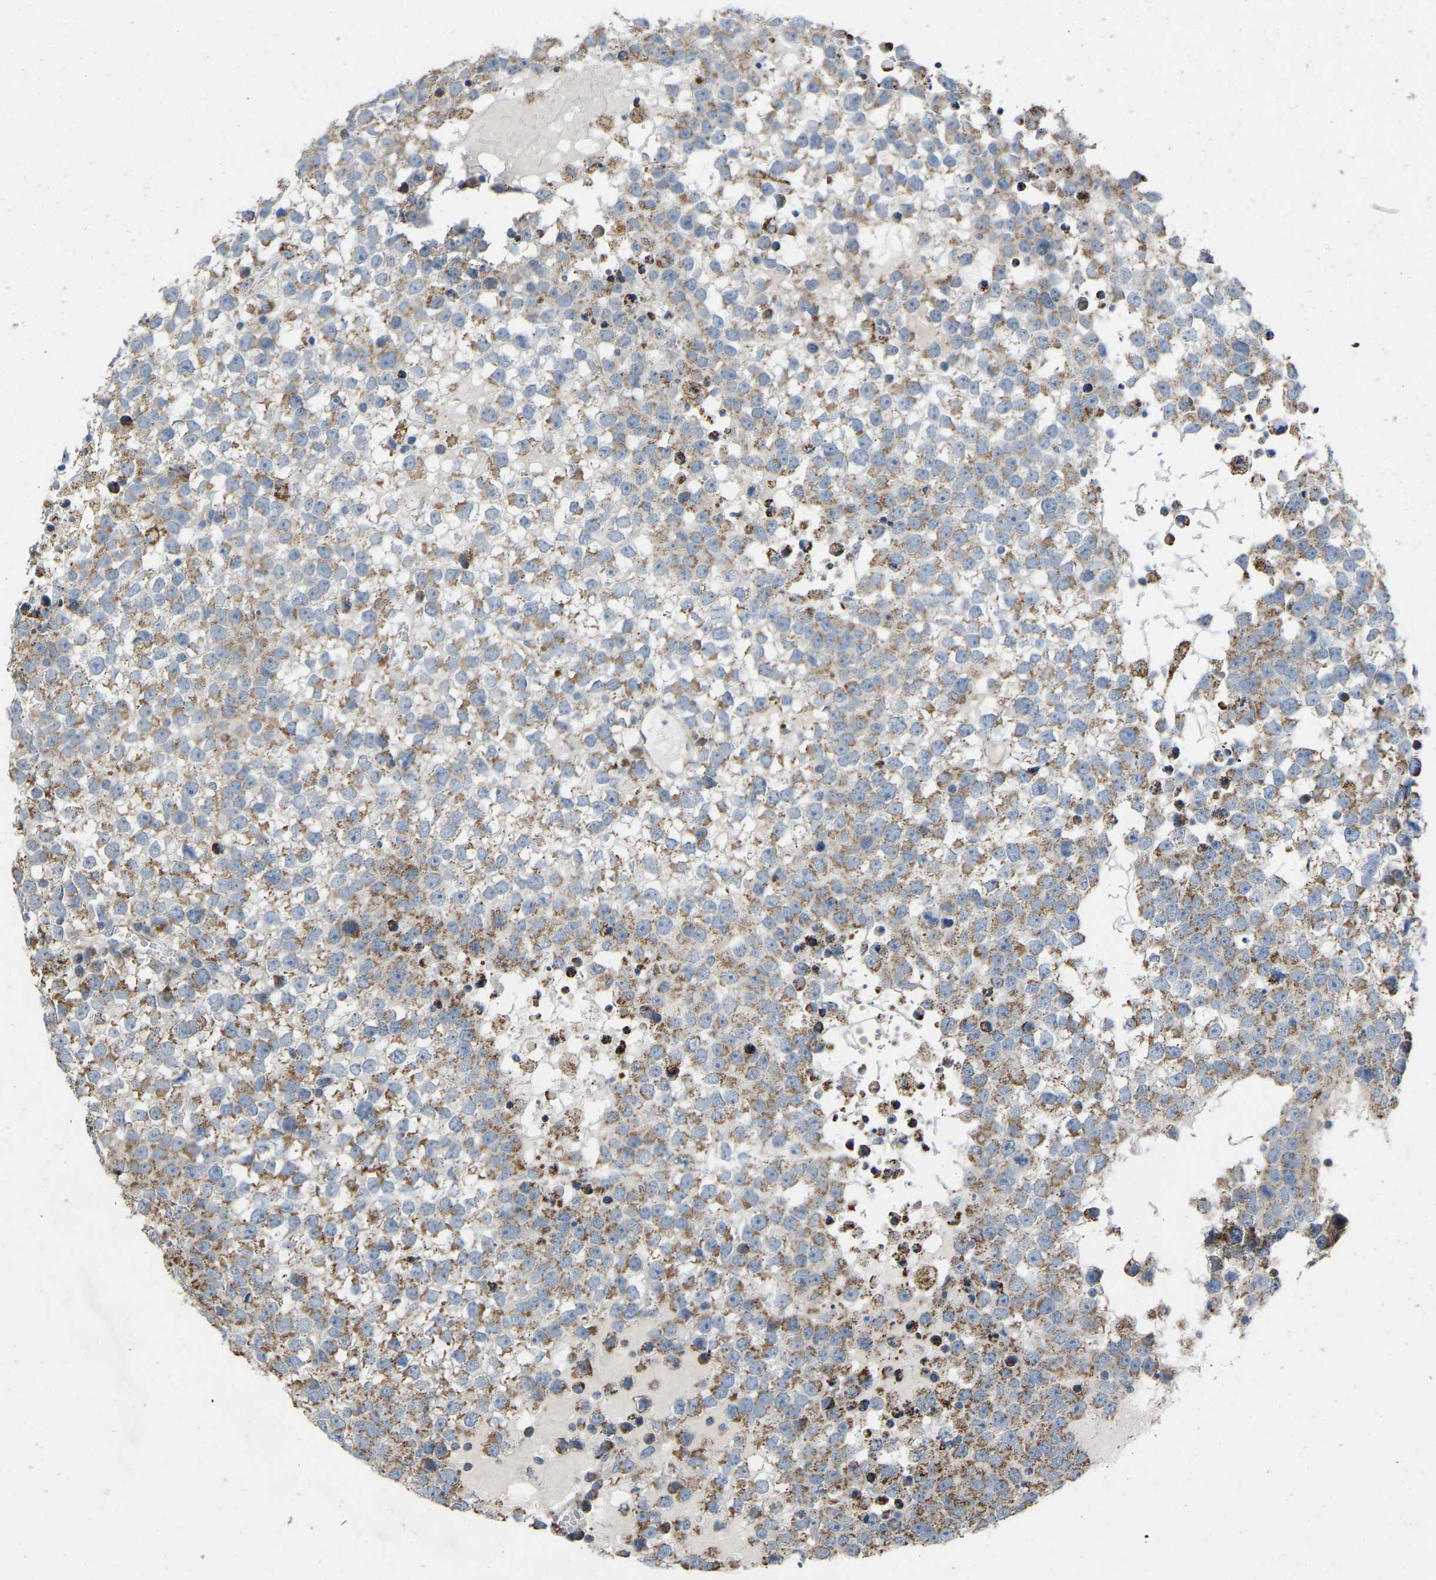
{"staining": {"intensity": "moderate", "quantity": ">75%", "location": "cytoplasmic/membranous"}, "tissue": "testis cancer", "cell_type": "Tumor cells", "image_type": "cancer", "snomed": [{"axis": "morphology", "description": "Seminoma, NOS"}, {"axis": "topography", "description": "Testis"}], "caption": "Seminoma (testis) stained with DAB (3,3'-diaminobenzidine) immunohistochemistry displays medium levels of moderate cytoplasmic/membranous positivity in about >75% of tumor cells.", "gene": "BCL10", "patient": {"sex": "male", "age": 65}}